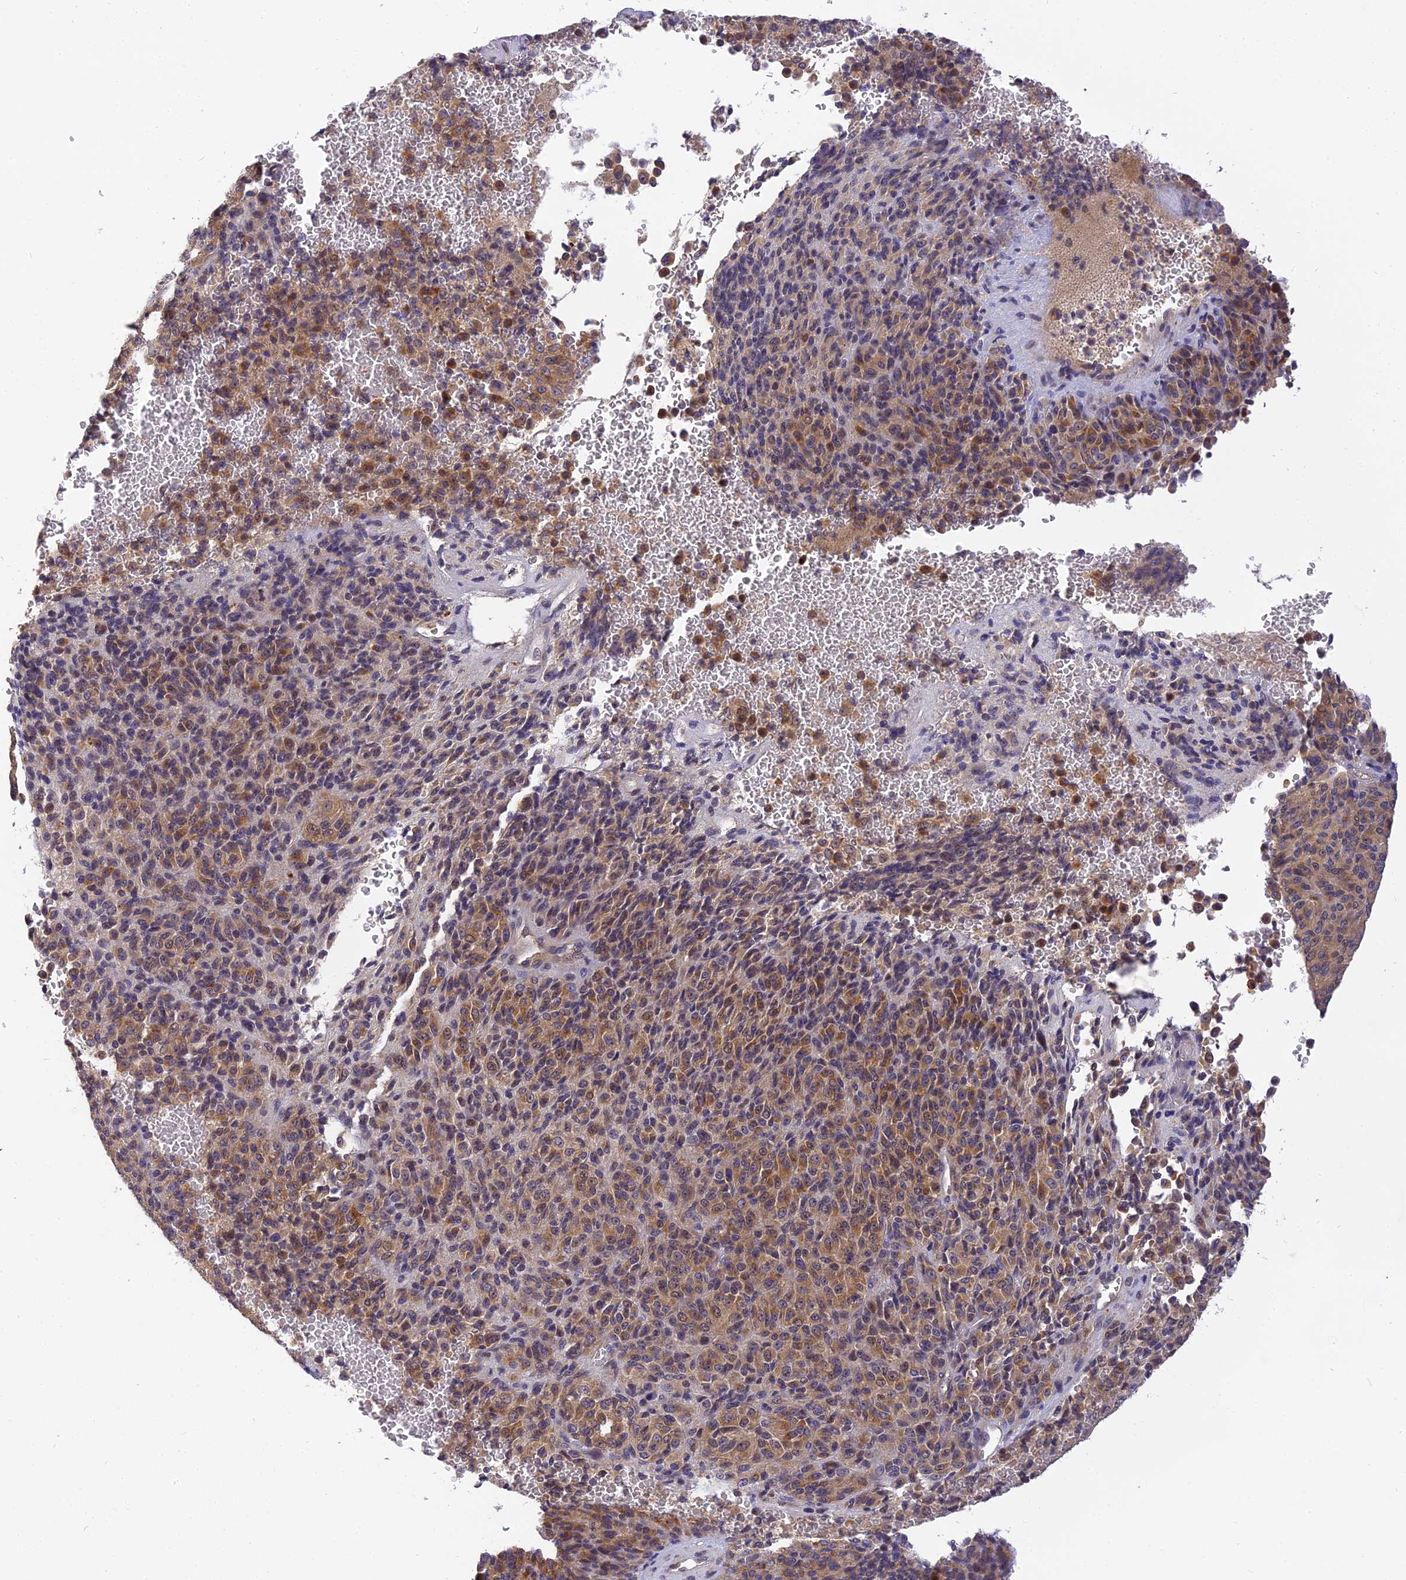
{"staining": {"intensity": "moderate", "quantity": ">75%", "location": "cytoplasmic/membranous"}, "tissue": "melanoma", "cell_type": "Tumor cells", "image_type": "cancer", "snomed": [{"axis": "morphology", "description": "Malignant melanoma, Metastatic site"}, {"axis": "topography", "description": "Brain"}], "caption": "Malignant melanoma (metastatic site) stained for a protein reveals moderate cytoplasmic/membranous positivity in tumor cells. (Brightfield microscopy of DAB IHC at high magnification).", "gene": "FNIP2", "patient": {"sex": "female", "age": 56}}